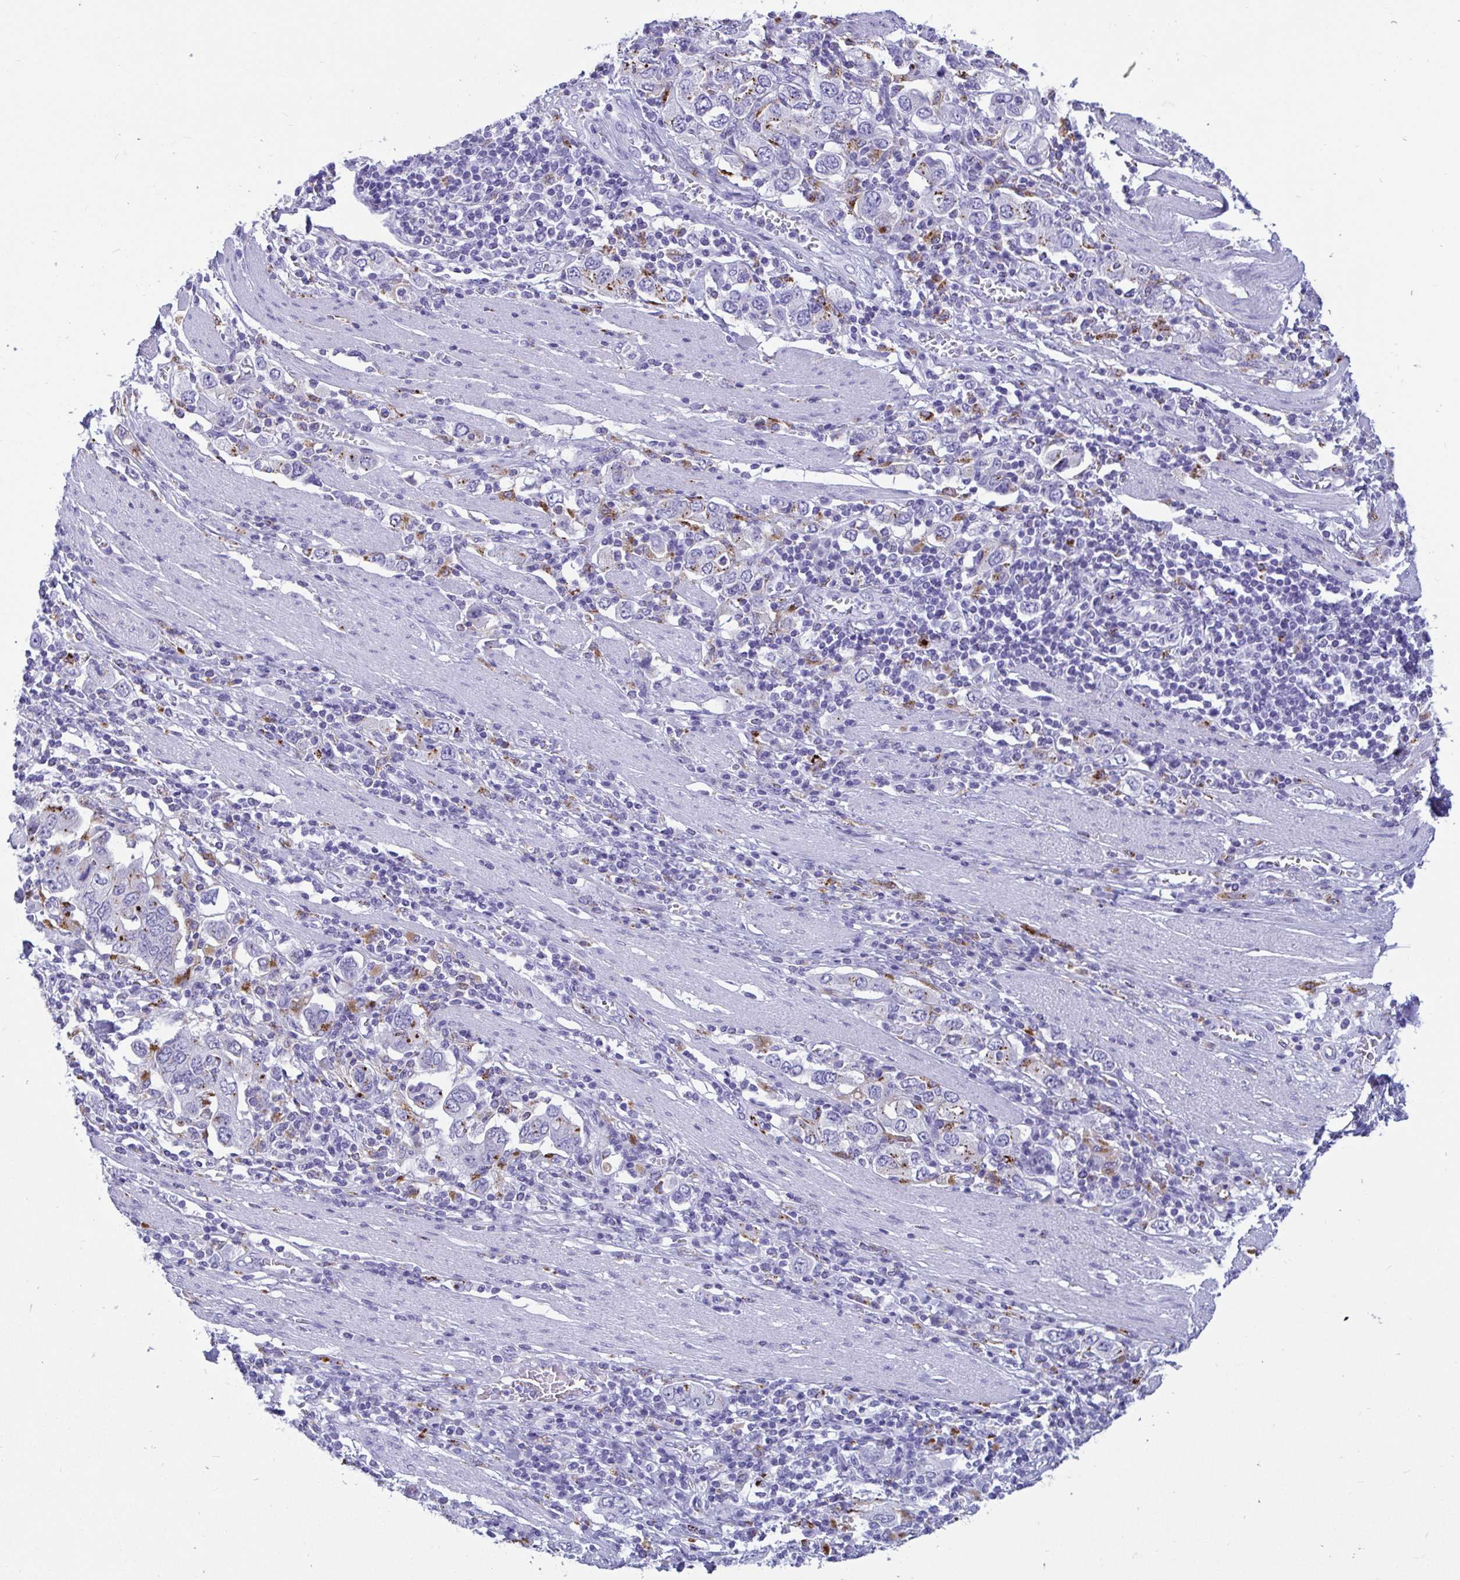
{"staining": {"intensity": "negative", "quantity": "none", "location": "none"}, "tissue": "stomach cancer", "cell_type": "Tumor cells", "image_type": "cancer", "snomed": [{"axis": "morphology", "description": "Adenocarcinoma, NOS"}, {"axis": "topography", "description": "Stomach, upper"}, {"axis": "topography", "description": "Stomach"}], "caption": "Protein analysis of stomach cancer (adenocarcinoma) displays no significant expression in tumor cells.", "gene": "CPVL", "patient": {"sex": "male", "age": 62}}